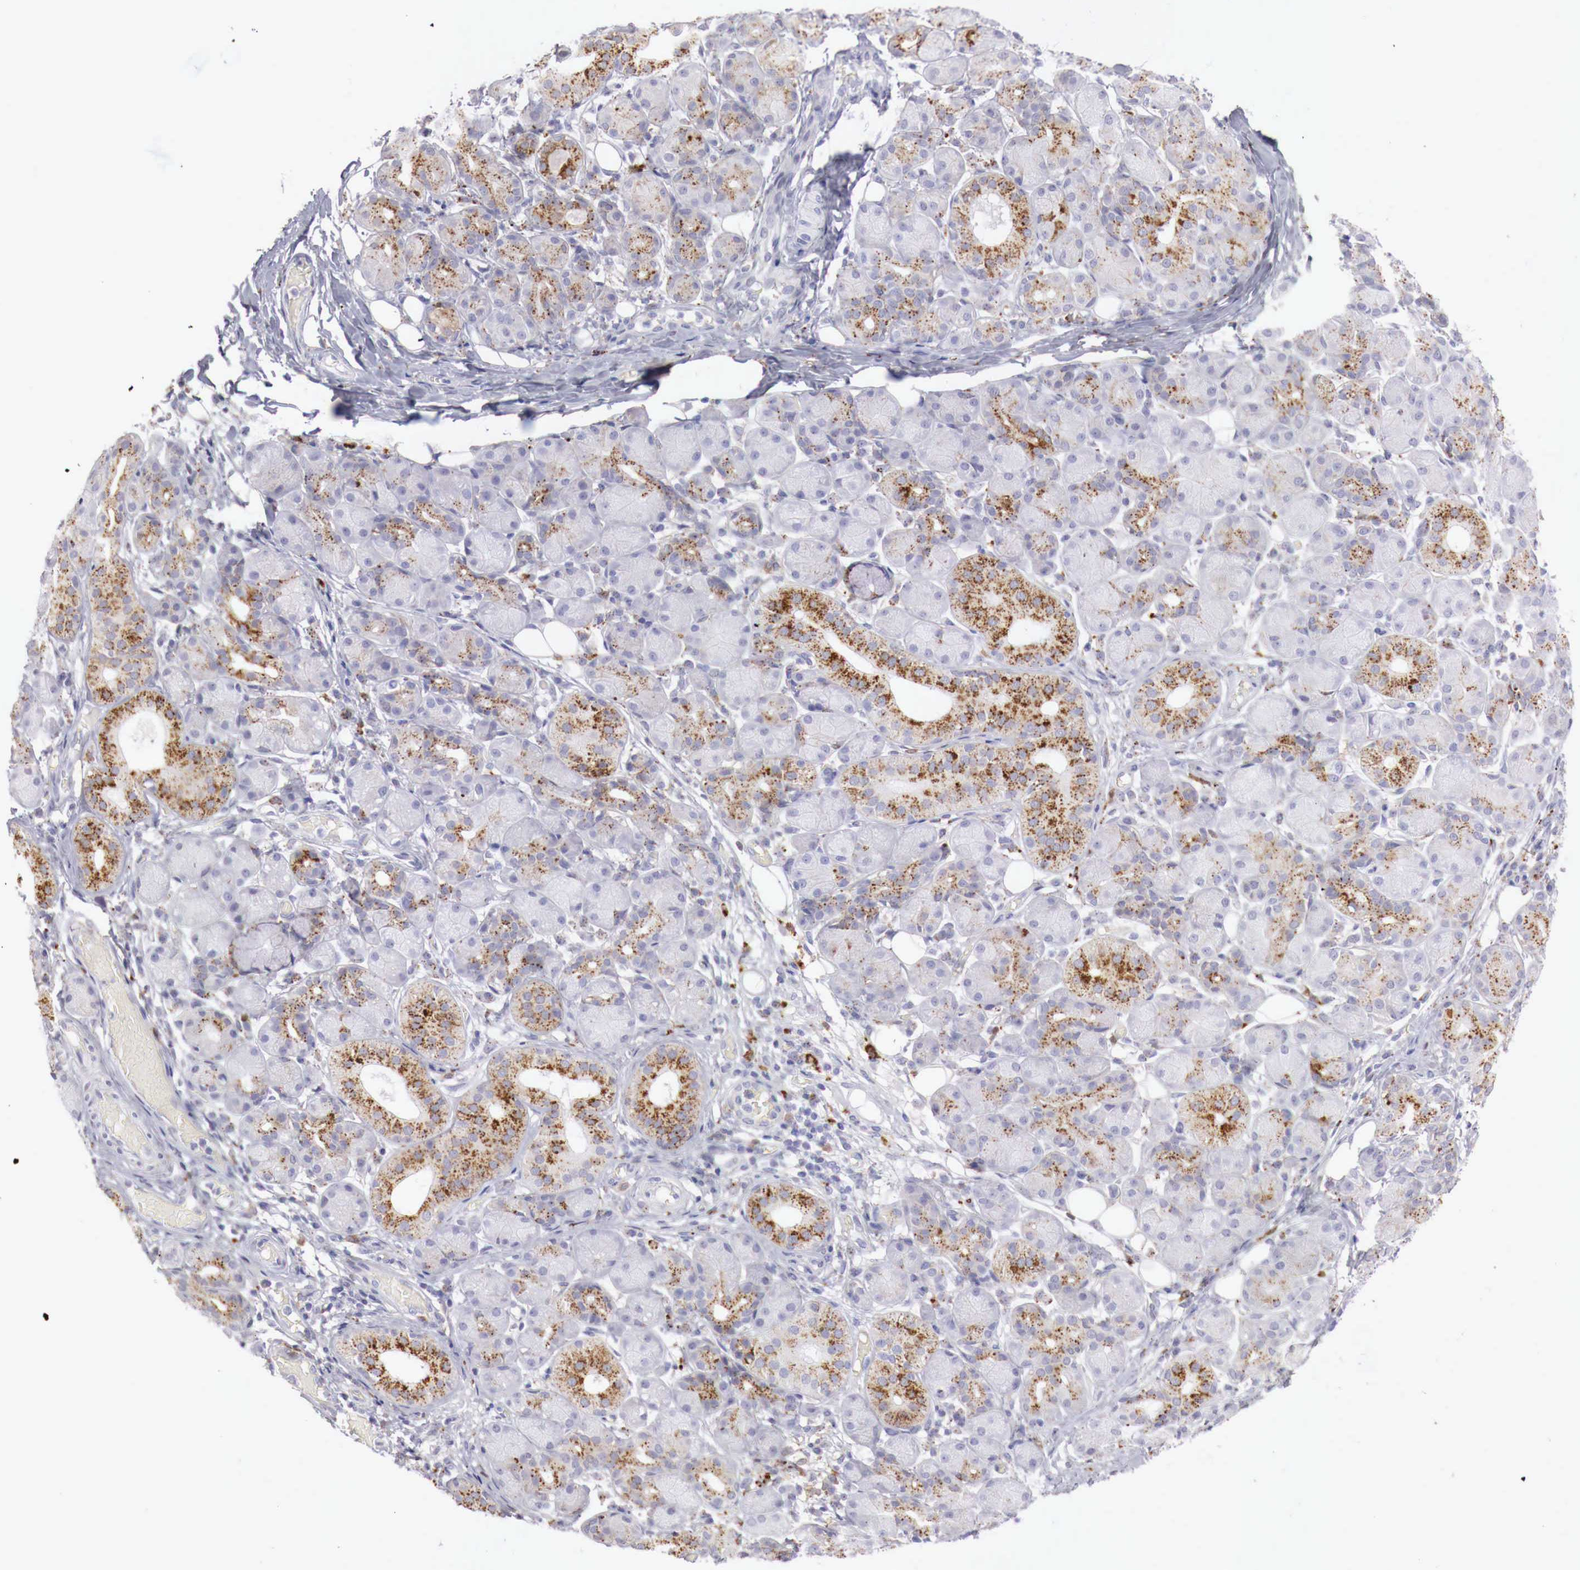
{"staining": {"intensity": "moderate", "quantity": "<25%", "location": "cytoplasmic/membranous"}, "tissue": "salivary gland", "cell_type": "Glandular cells", "image_type": "normal", "snomed": [{"axis": "morphology", "description": "Normal tissue, NOS"}, {"axis": "topography", "description": "Salivary gland"}, {"axis": "topography", "description": "Peripheral nerve tissue"}], "caption": "Glandular cells display low levels of moderate cytoplasmic/membranous positivity in approximately <25% of cells in unremarkable salivary gland.", "gene": "GLA", "patient": {"sex": "male", "age": 62}}